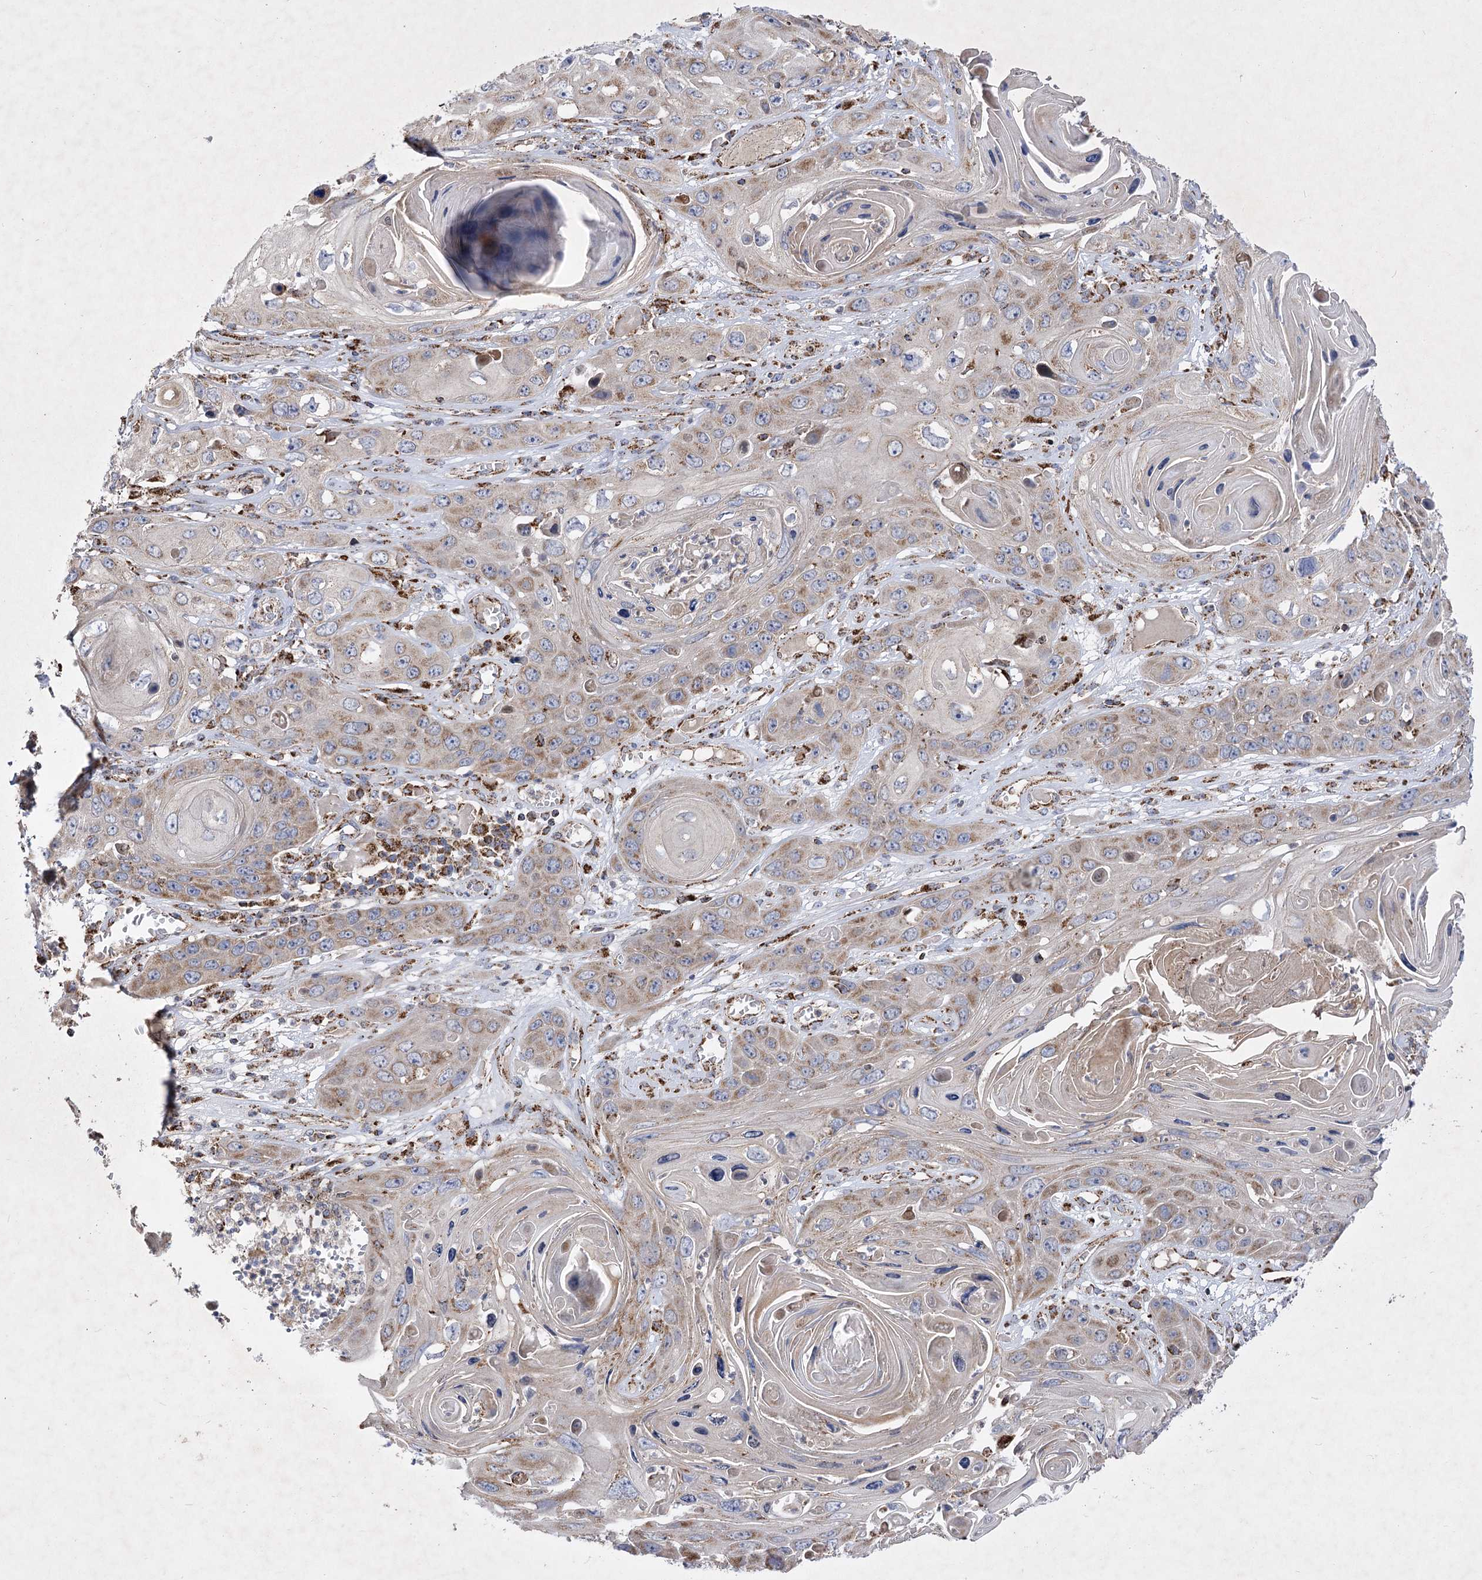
{"staining": {"intensity": "moderate", "quantity": ">75%", "location": "cytoplasmic/membranous"}, "tissue": "skin cancer", "cell_type": "Tumor cells", "image_type": "cancer", "snomed": [{"axis": "morphology", "description": "Squamous cell carcinoma, NOS"}, {"axis": "topography", "description": "Skin"}], "caption": "A brown stain labels moderate cytoplasmic/membranous positivity of a protein in skin squamous cell carcinoma tumor cells. (DAB = brown stain, brightfield microscopy at high magnification).", "gene": "ASNSD1", "patient": {"sex": "male", "age": 55}}